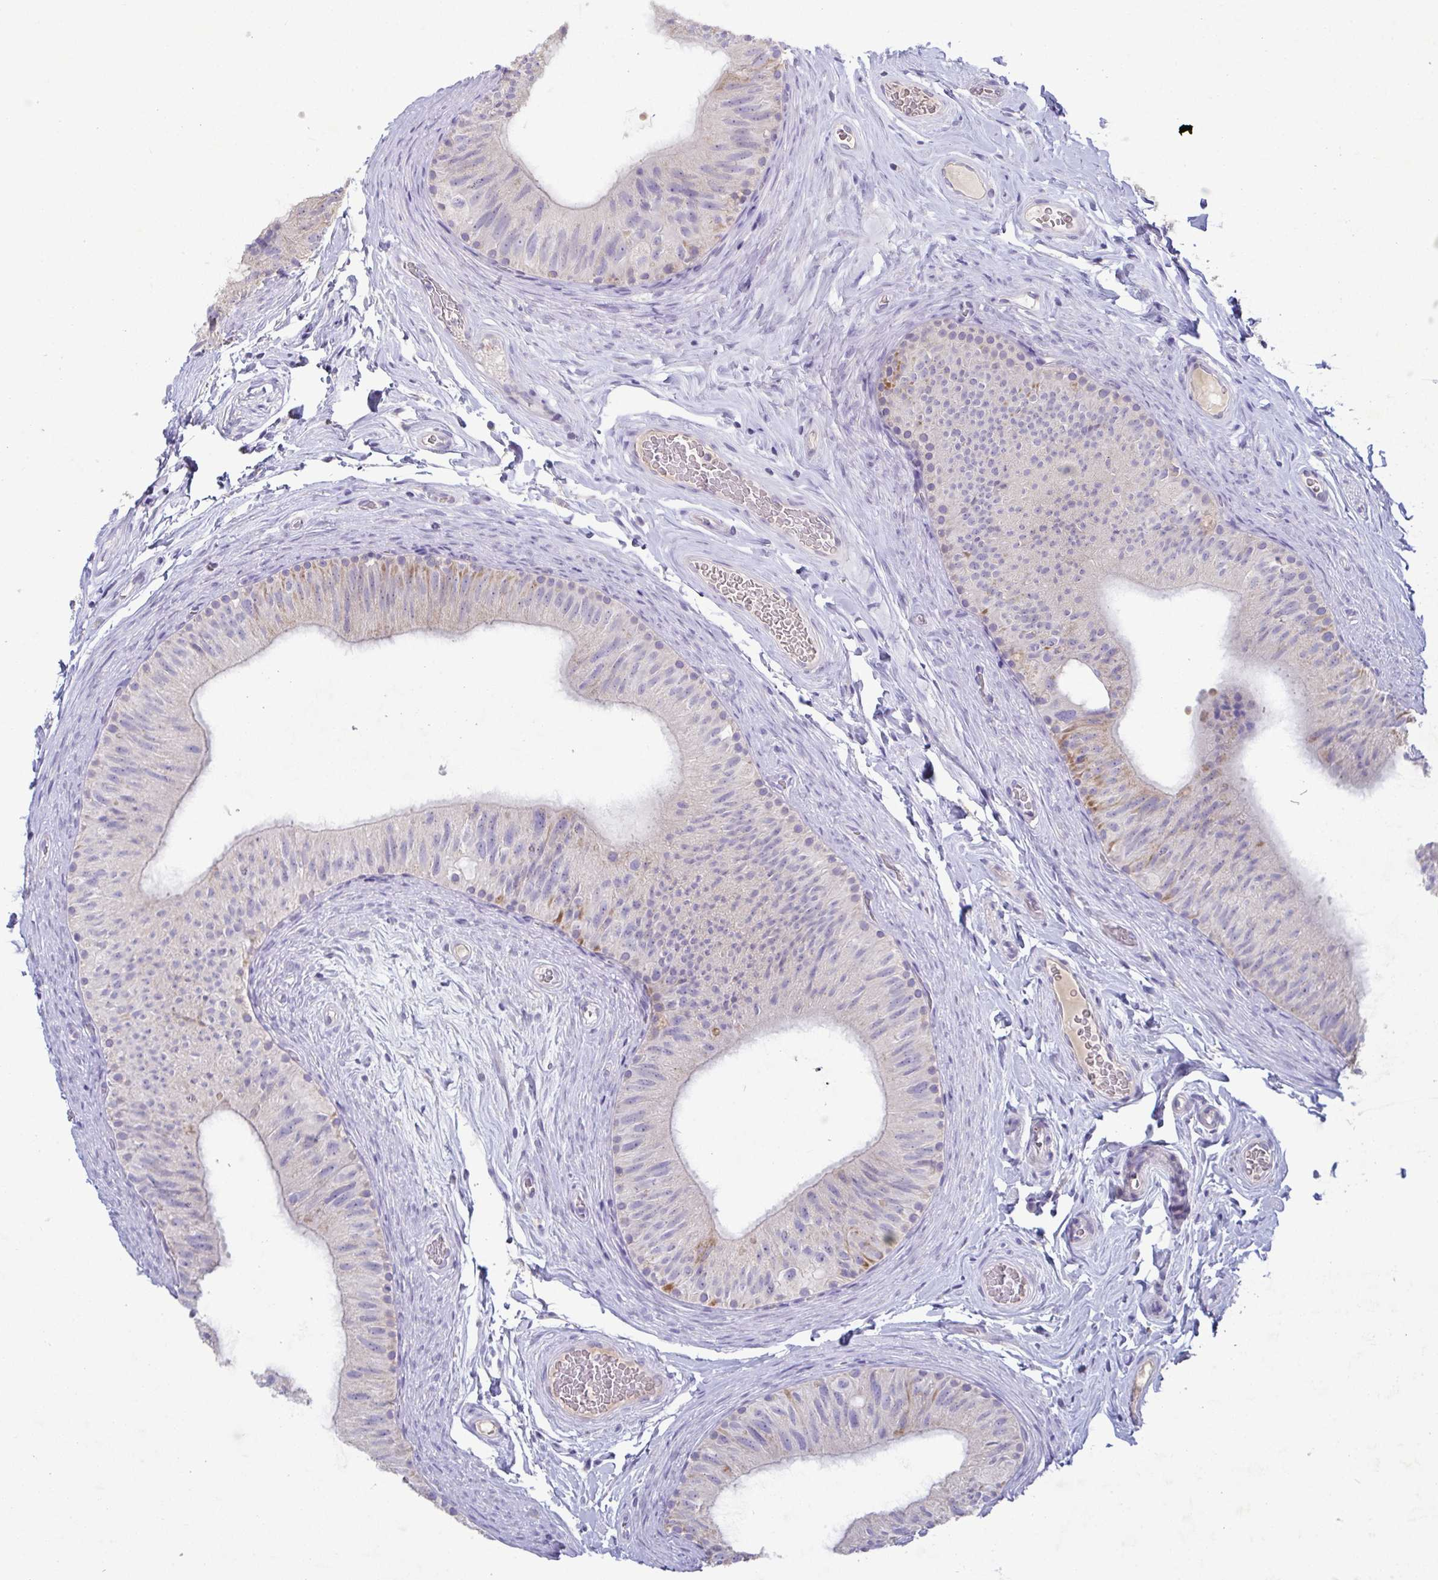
{"staining": {"intensity": "moderate", "quantity": "<25%", "location": "cytoplasmic/membranous"}, "tissue": "epididymis", "cell_type": "Glandular cells", "image_type": "normal", "snomed": [{"axis": "morphology", "description": "Normal tissue, NOS"}, {"axis": "topography", "description": "Epididymis, spermatic cord, NOS"}, {"axis": "topography", "description": "Epididymis"}], "caption": "Protein staining reveals moderate cytoplasmic/membranous positivity in about <25% of glandular cells in unremarkable epididymis. (brown staining indicates protein expression, while blue staining denotes nuclei).", "gene": "GALNT13", "patient": {"sex": "male", "age": 31}}